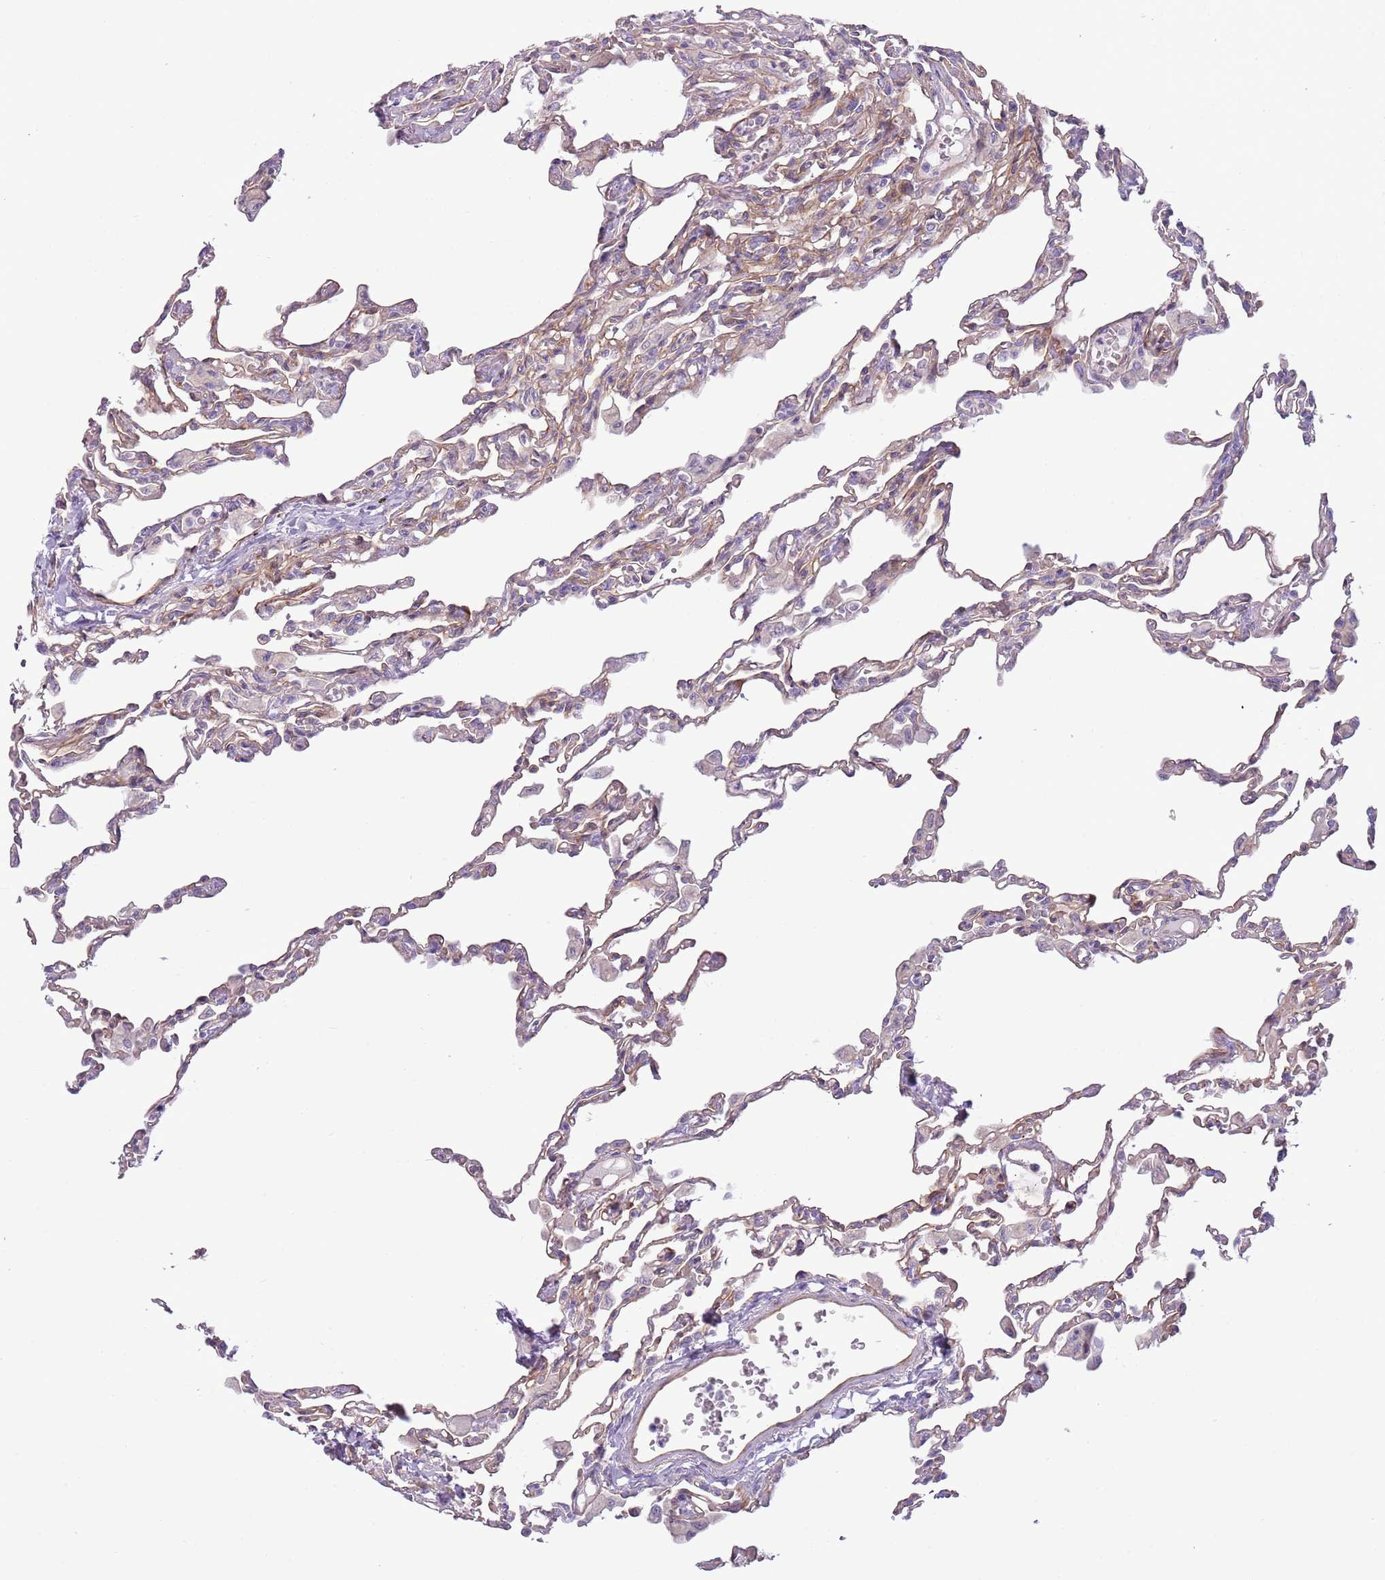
{"staining": {"intensity": "moderate", "quantity": "25%-75%", "location": "cytoplasmic/membranous"}, "tissue": "lung", "cell_type": "Alveolar cells", "image_type": "normal", "snomed": [{"axis": "morphology", "description": "Normal tissue, NOS"}, {"axis": "topography", "description": "Bronchus"}, {"axis": "topography", "description": "Lung"}], "caption": "Alveolar cells display moderate cytoplasmic/membranous expression in about 25%-75% of cells in unremarkable lung.", "gene": "MRO", "patient": {"sex": "female", "age": 49}}